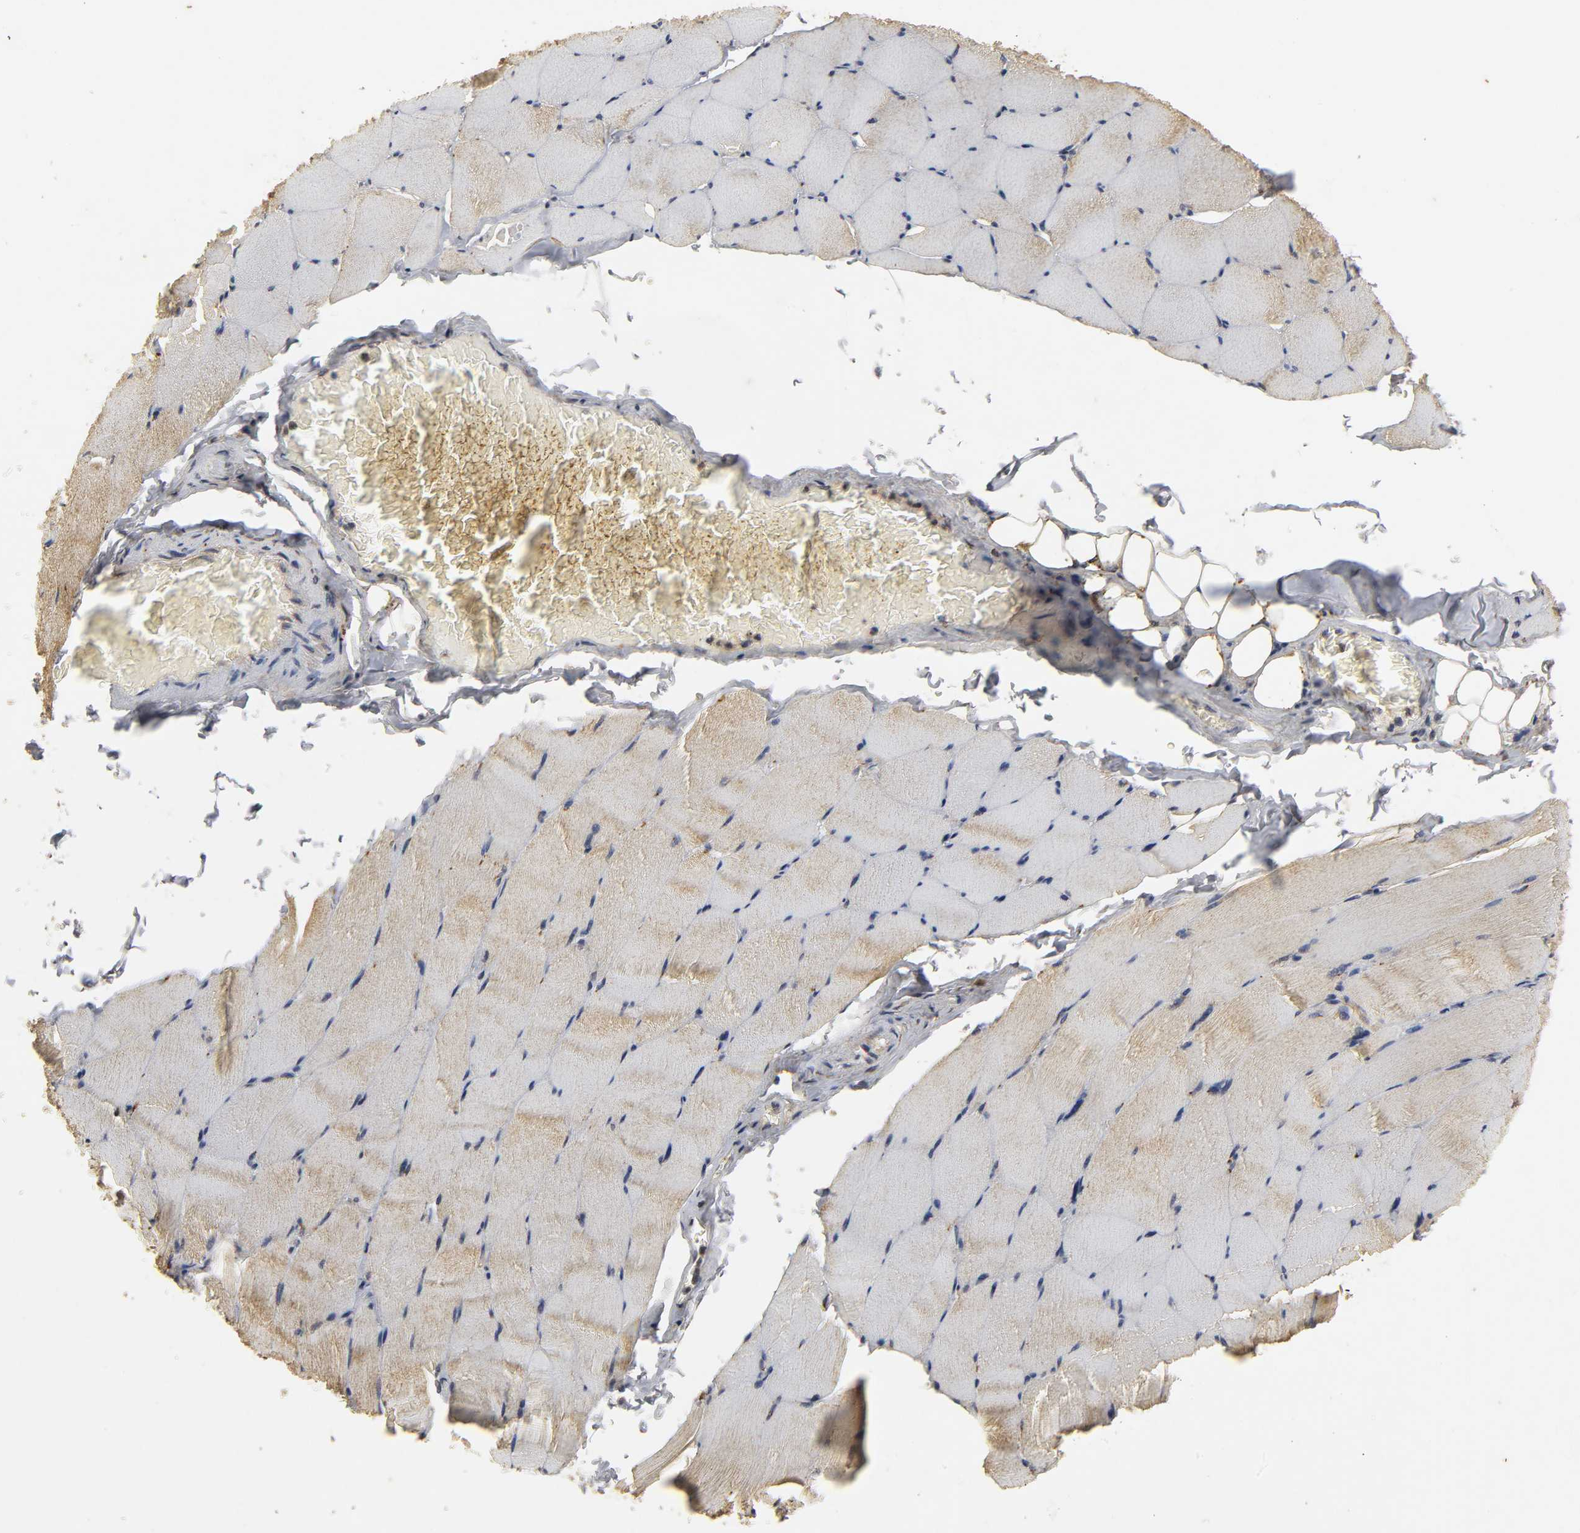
{"staining": {"intensity": "moderate", "quantity": "25%-75%", "location": "cytoplasmic/membranous"}, "tissue": "skeletal muscle", "cell_type": "Myocytes", "image_type": "normal", "snomed": [{"axis": "morphology", "description": "Normal tissue, NOS"}, {"axis": "topography", "description": "Skeletal muscle"}], "caption": "This image reveals IHC staining of normal skeletal muscle, with medium moderate cytoplasmic/membranous positivity in approximately 25%-75% of myocytes.", "gene": "TRAF6", "patient": {"sex": "male", "age": 62}}